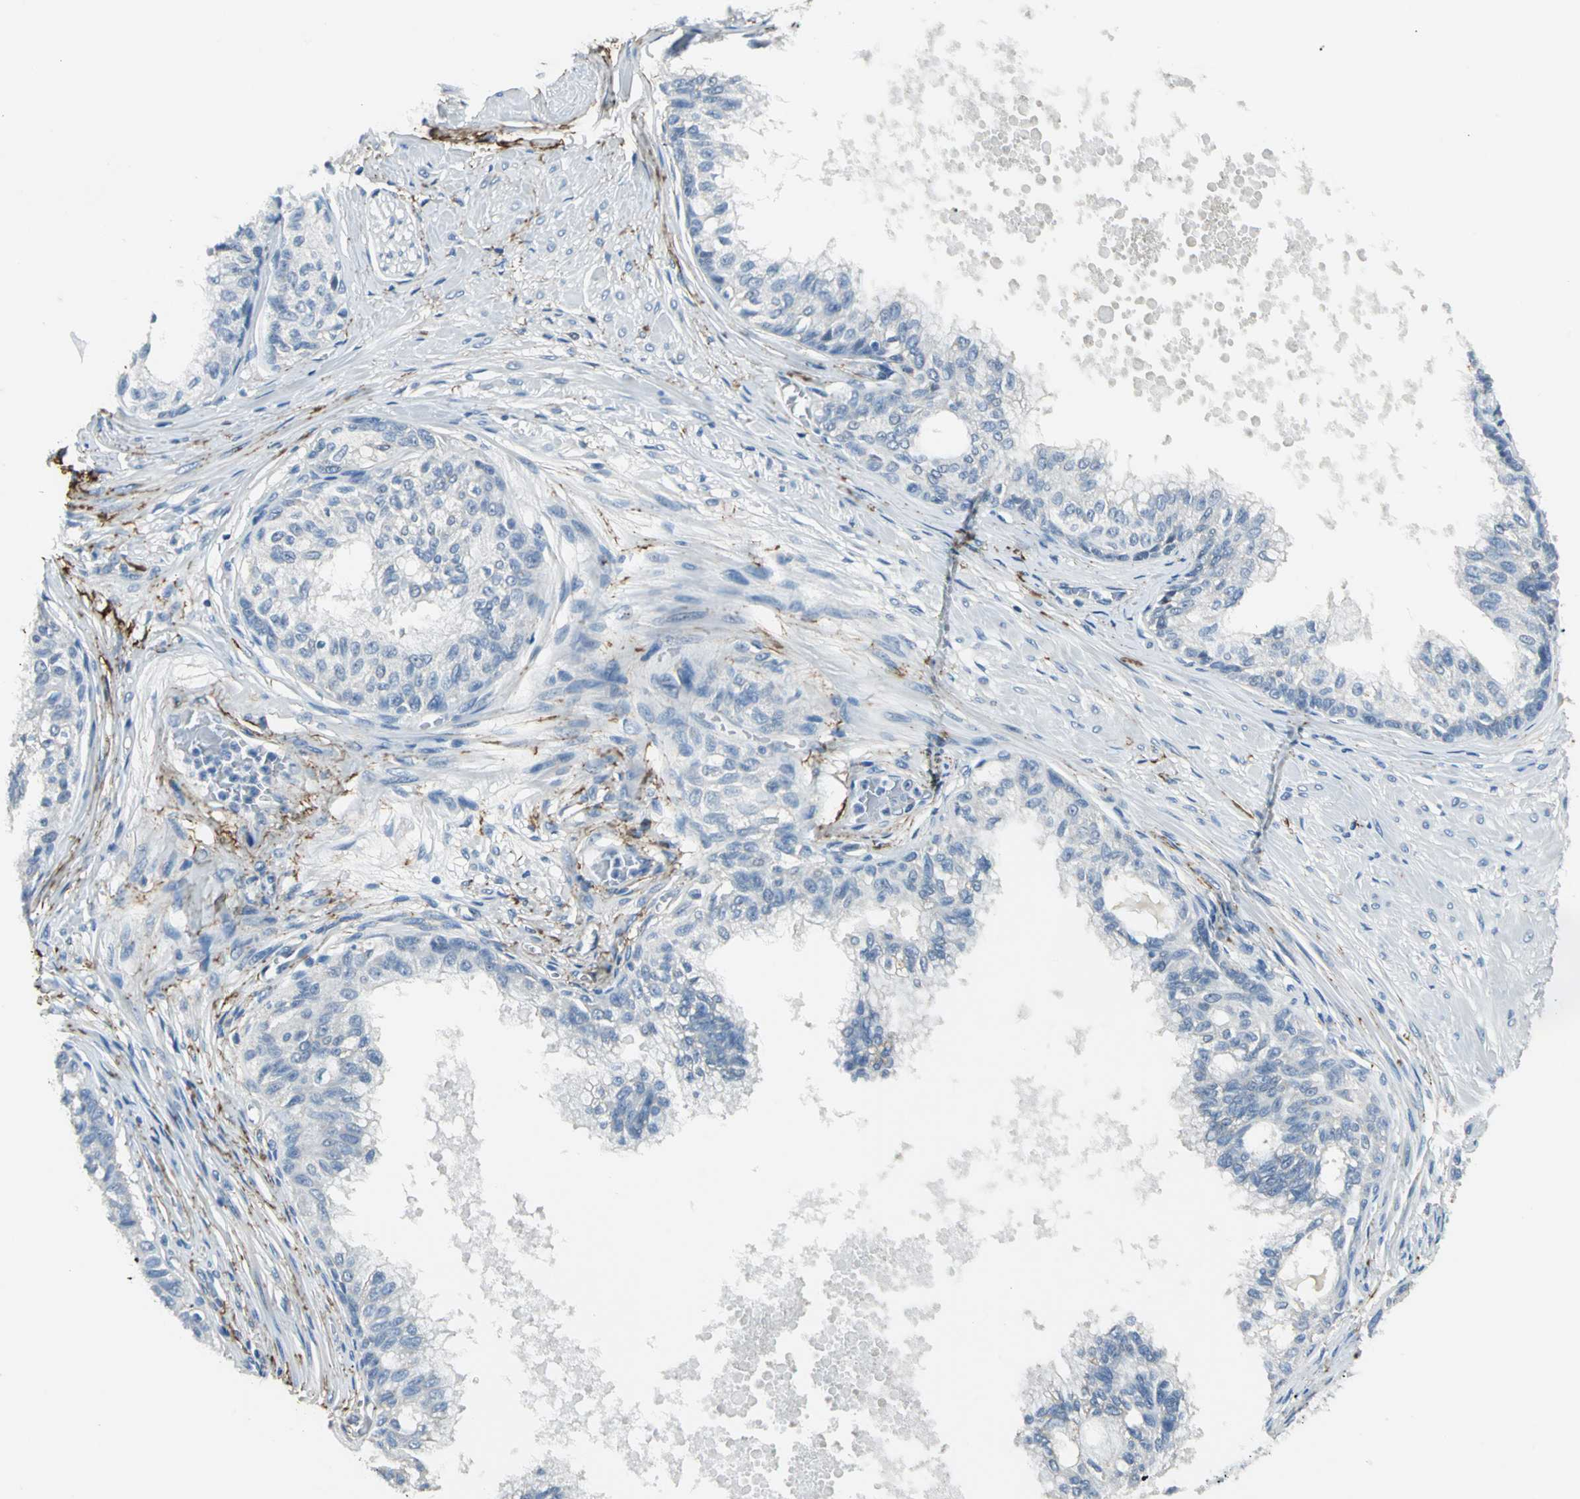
{"staining": {"intensity": "negative", "quantity": "none", "location": "none"}, "tissue": "prostate", "cell_type": "Glandular cells", "image_type": "normal", "snomed": [{"axis": "morphology", "description": "Normal tissue, NOS"}, {"axis": "topography", "description": "Prostate"}, {"axis": "topography", "description": "Seminal veicle"}], "caption": "High power microscopy image of an immunohistochemistry micrograph of unremarkable prostate, revealing no significant expression in glandular cells. The staining is performed using DAB (3,3'-diaminobenzidine) brown chromogen with nuclei counter-stained in using hematoxylin.", "gene": "SLC16A7", "patient": {"sex": "male", "age": 60}}